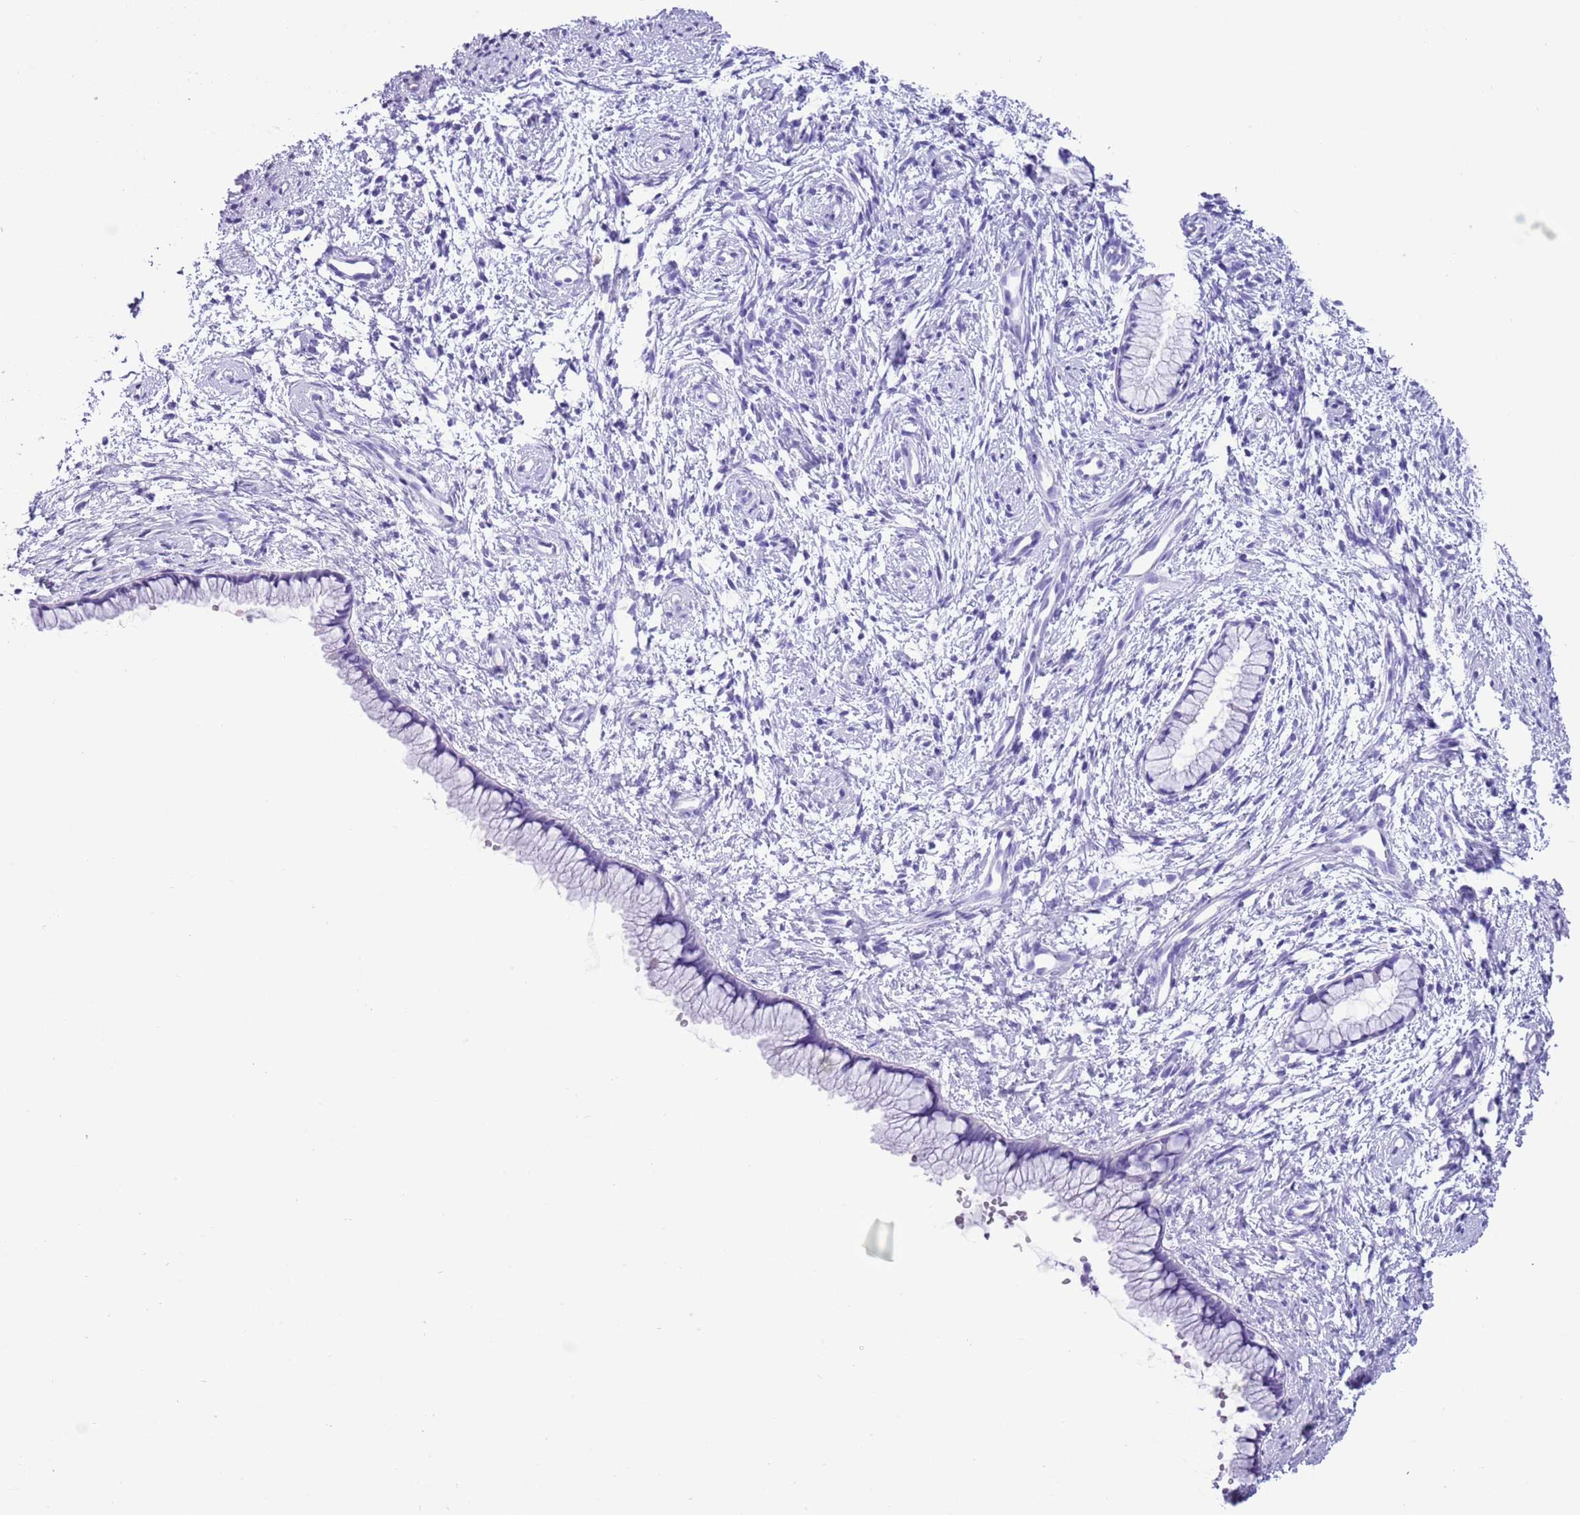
{"staining": {"intensity": "negative", "quantity": "none", "location": "none"}, "tissue": "cervix", "cell_type": "Glandular cells", "image_type": "normal", "snomed": [{"axis": "morphology", "description": "Normal tissue, NOS"}, {"axis": "topography", "description": "Cervix"}], "caption": "DAB immunohistochemical staining of normal cervix exhibits no significant expression in glandular cells.", "gene": "TMEM185A", "patient": {"sex": "female", "age": 57}}